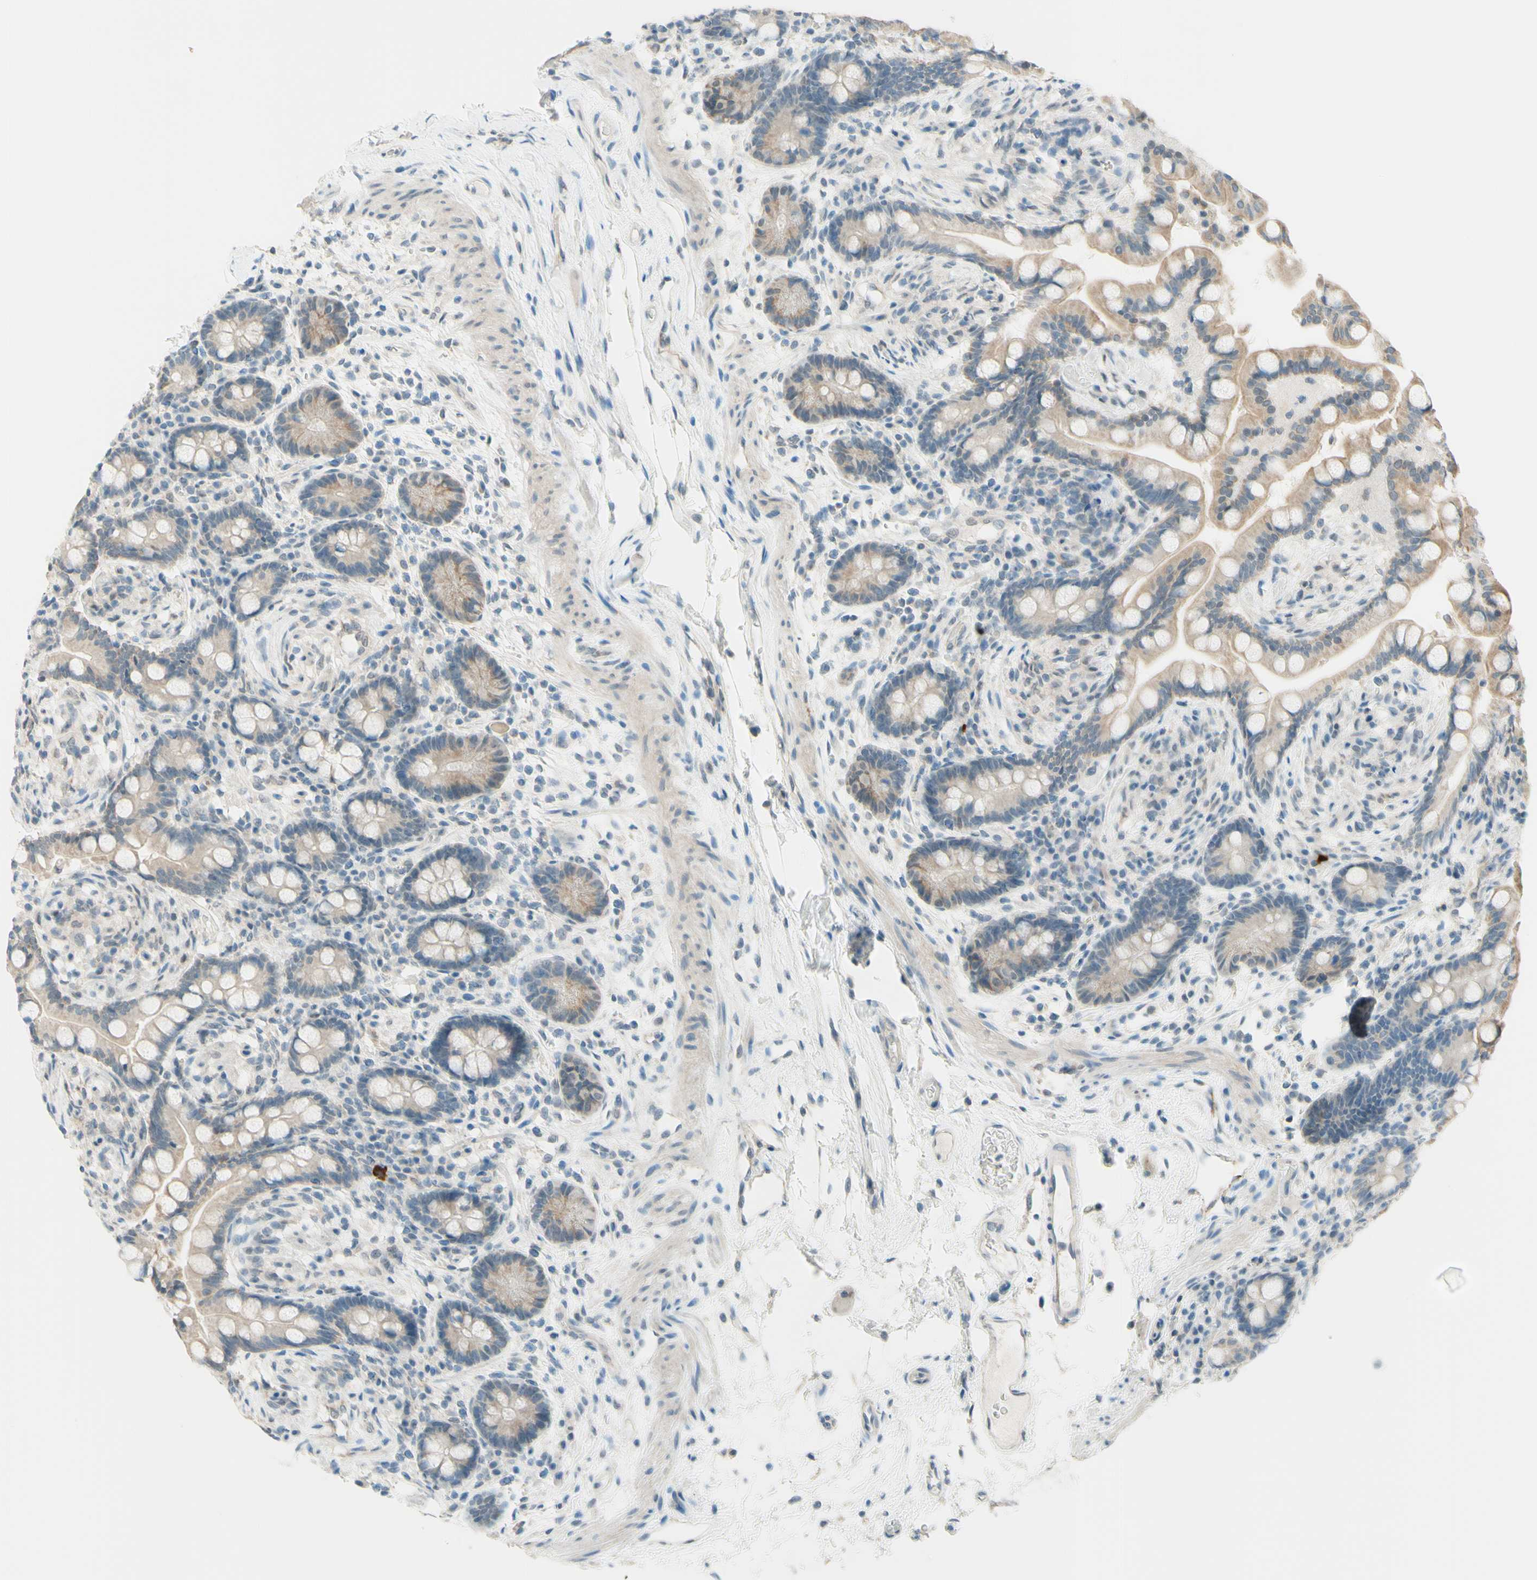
{"staining": {"intensity": "weak", "quantity": "25%-75%", "location": "cytoplasmic/membranous"}, "tissue": "colon", "cell_type": "Endothelial cells", "image_type": "normal", "snomed": [{"axis": "morphology", "description": "Normal tissue, NOS"}, {"axis": "topography", "description": "Colon"}], "caption": "A low amount of weak cytoplasmic/membranous expression is seen in about 25%-75% of endothelial cells in benign colon. The staining is performed using DAB brown chromogen to label protein expression. The nuclei are counter-stained blue using hematoxylin.", "gene": "JPH1", "patient": {"sex": "male", "age": 73}}